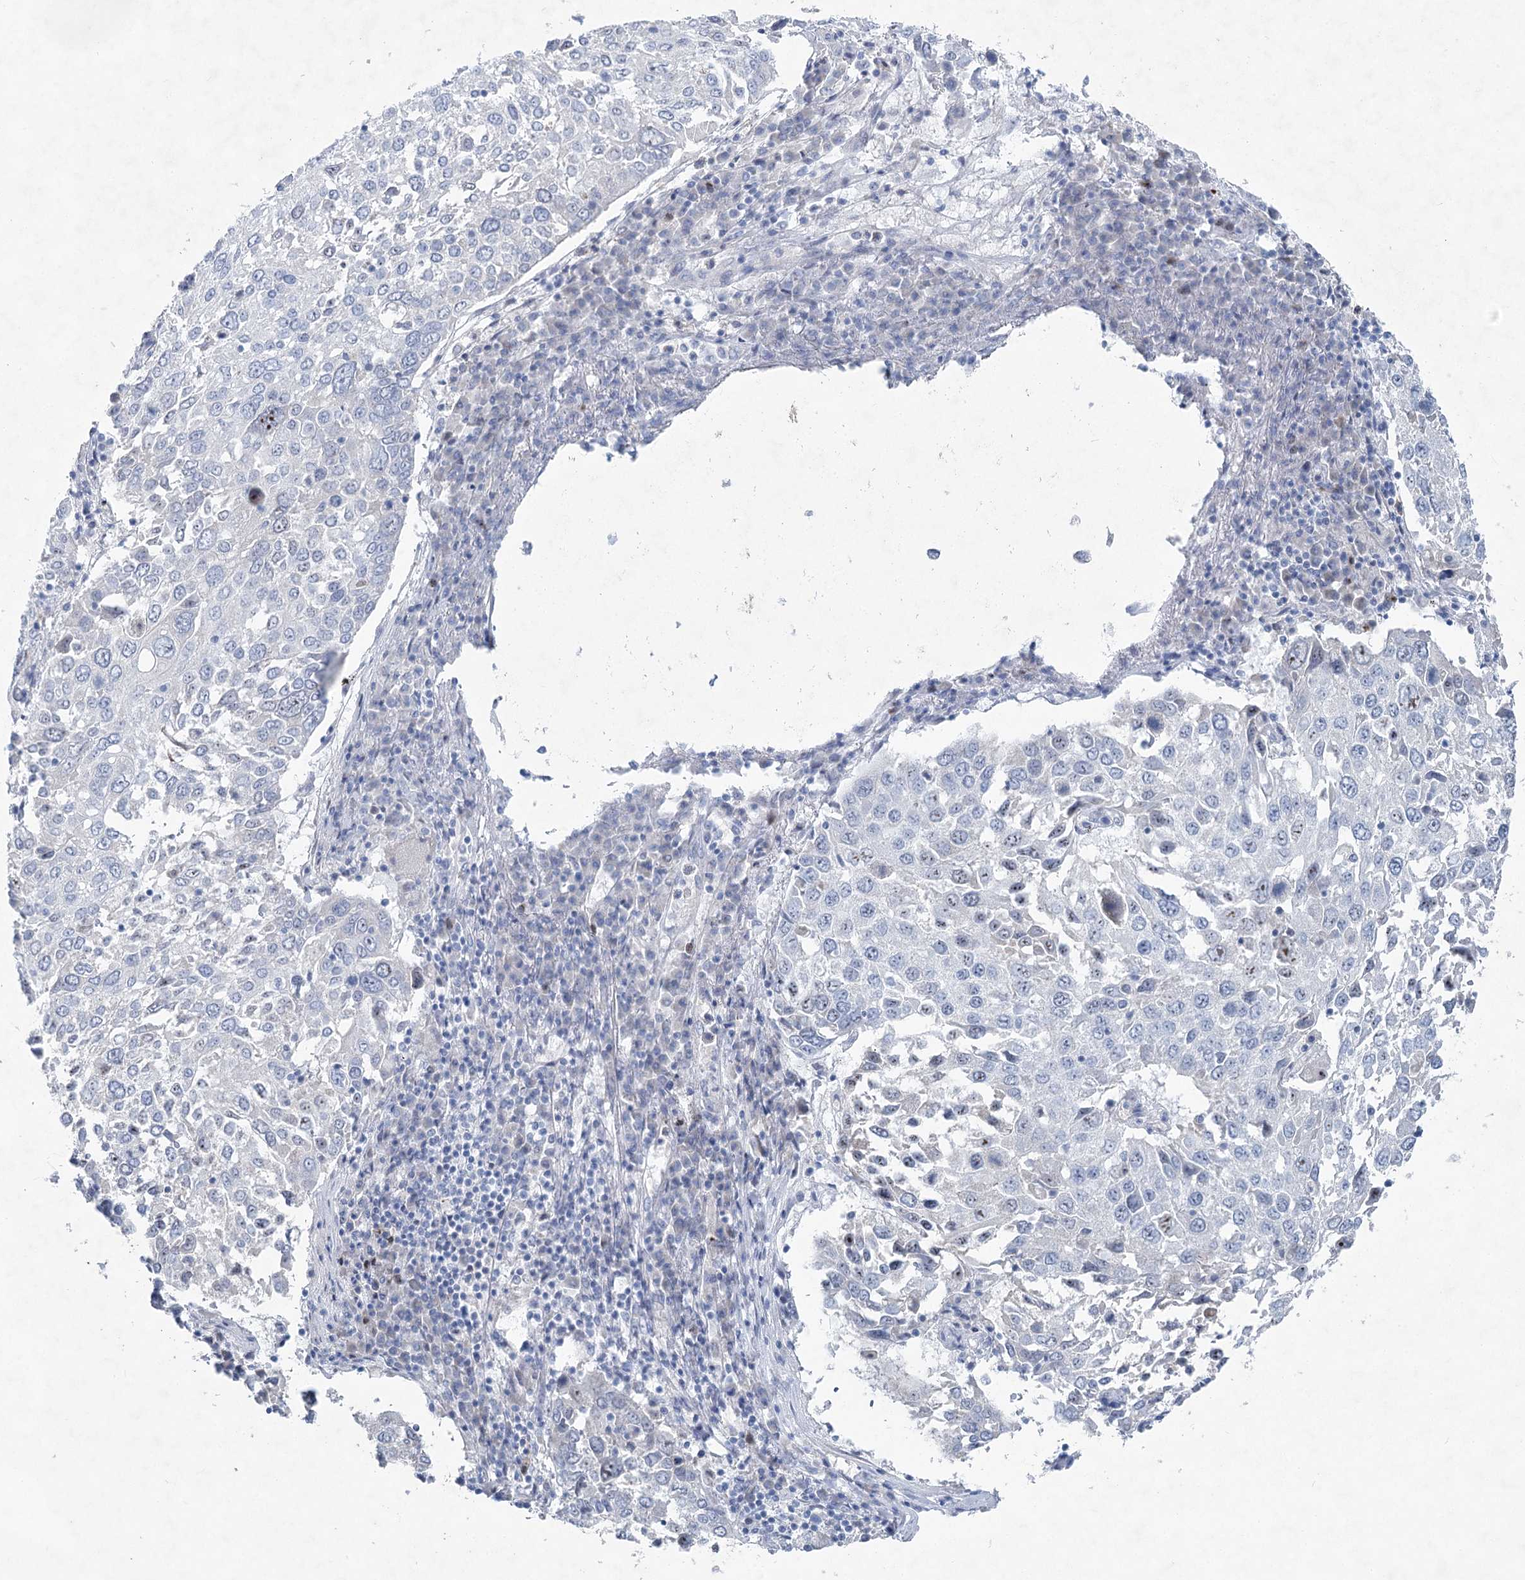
{"staining": {"intensity": "negative", "quantity": "none", "location": "none"}, "tissue": "lung cancer", "cell_type": "Tumor cells", "image_type": "cancer", "snomed": [{"axis": "morphology", "description": "Squamous cell carcinoma, NOS"}, {"axis": "topography", "description": "Lung"}], "caption": "Human lung cancer stained for a protein using immunohistochemistry (IHC) displays no staining in tumor cells.", "gene": "WDR74", "patient": {"sex": "male", "age": 65}}